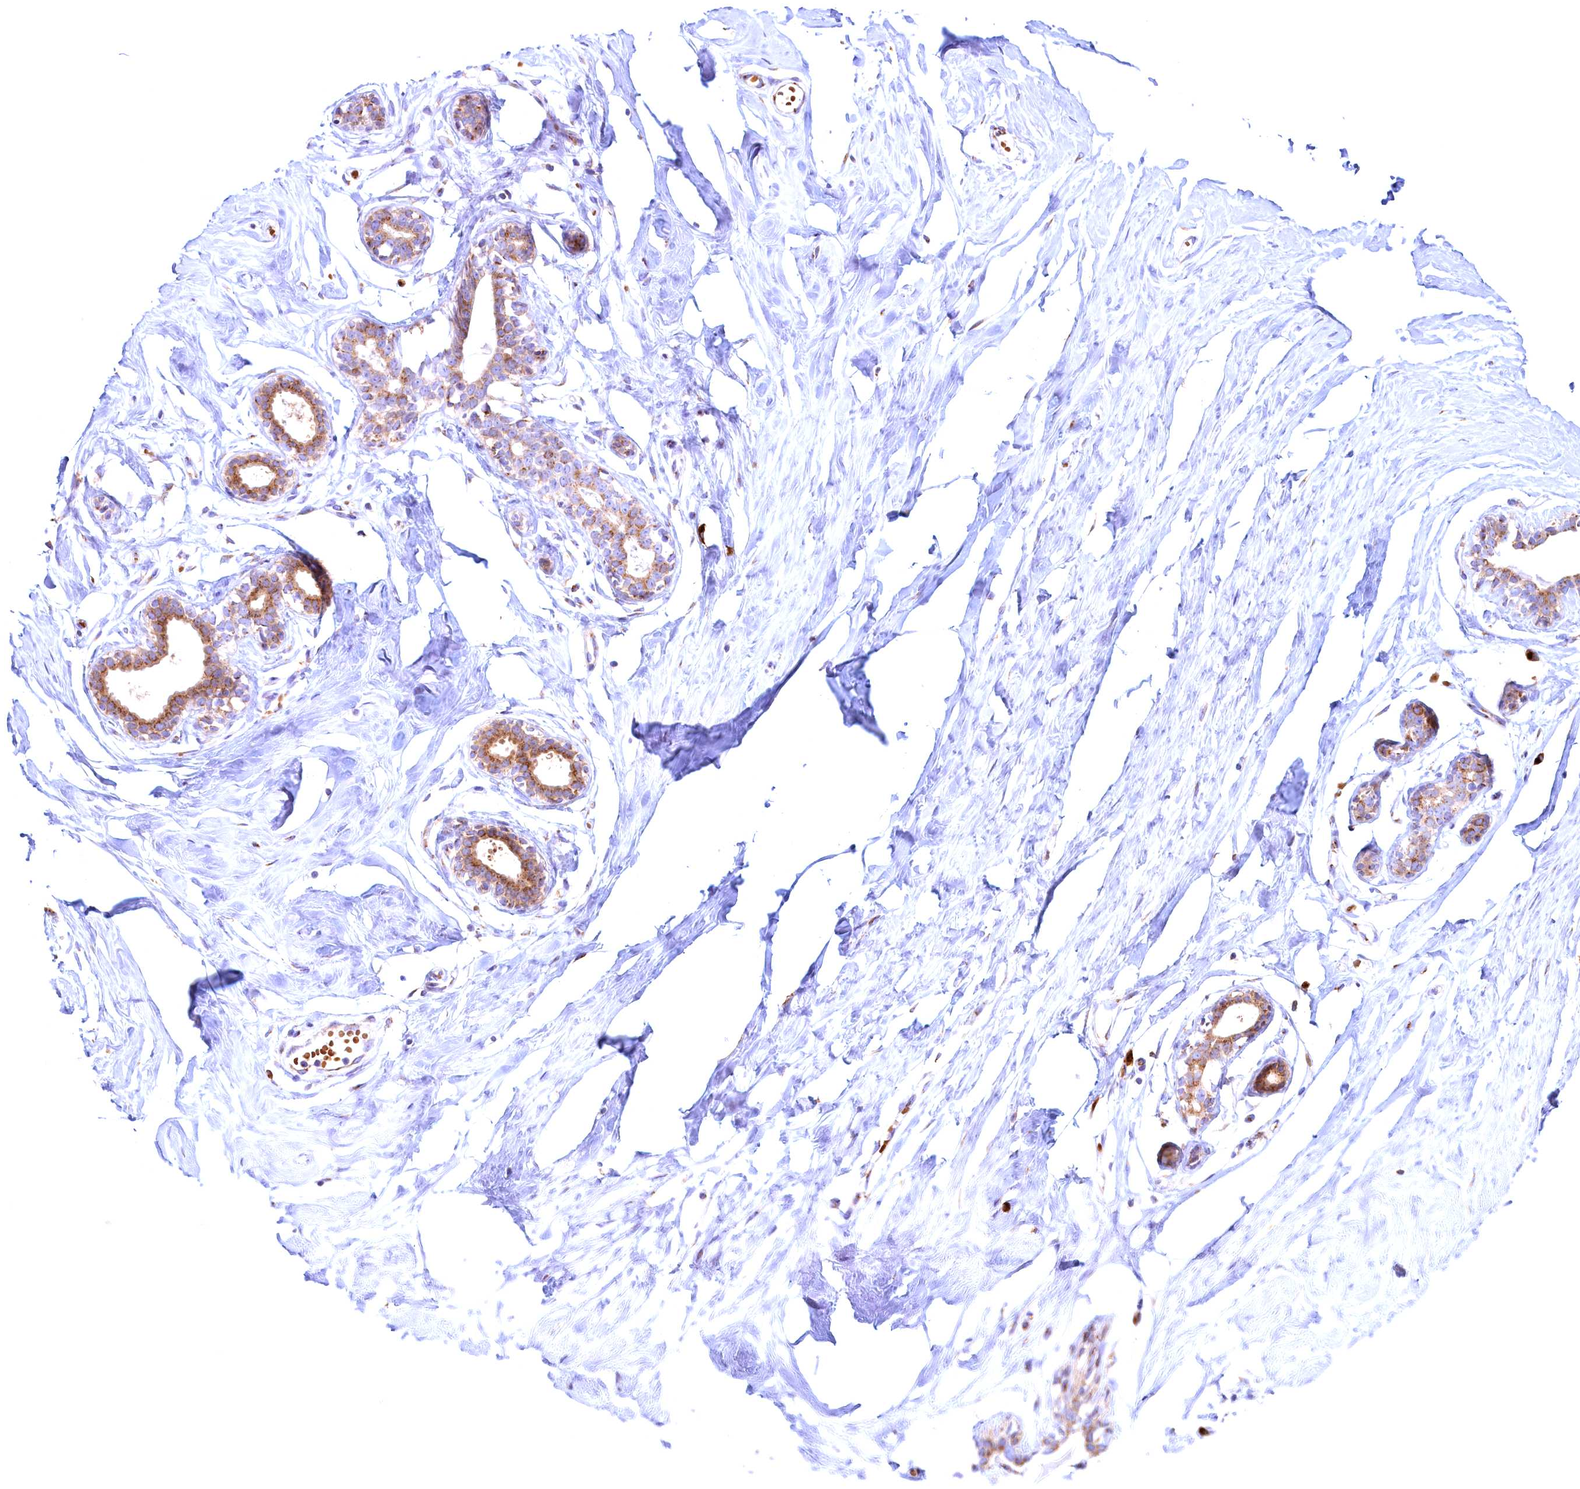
{"staining": {"intensity": "moderate", "quantity": "25%-75%", "location": "cytoplasmic/membranous"}, "tissue": "breast", "cell_type": "Adipocytes", "image_type": "normal", "snomed": [{"axis": "morphology", "description": "Normal tissue, NOS"}, {"axis": "morphology", "description": "Adenoma, NOS"}, {"axis": "topography", "description": "Breast"}], "caption": "High-power microscopy captured an immunohistochemistry (IHC) photomicrograph of benign breast, revealing moderate cytoplasmic/membranous positivity in approximately 25%-75% of adipocytes.", "gene": "BLVRB", "patient": {"sex": "female", "age": 23}}